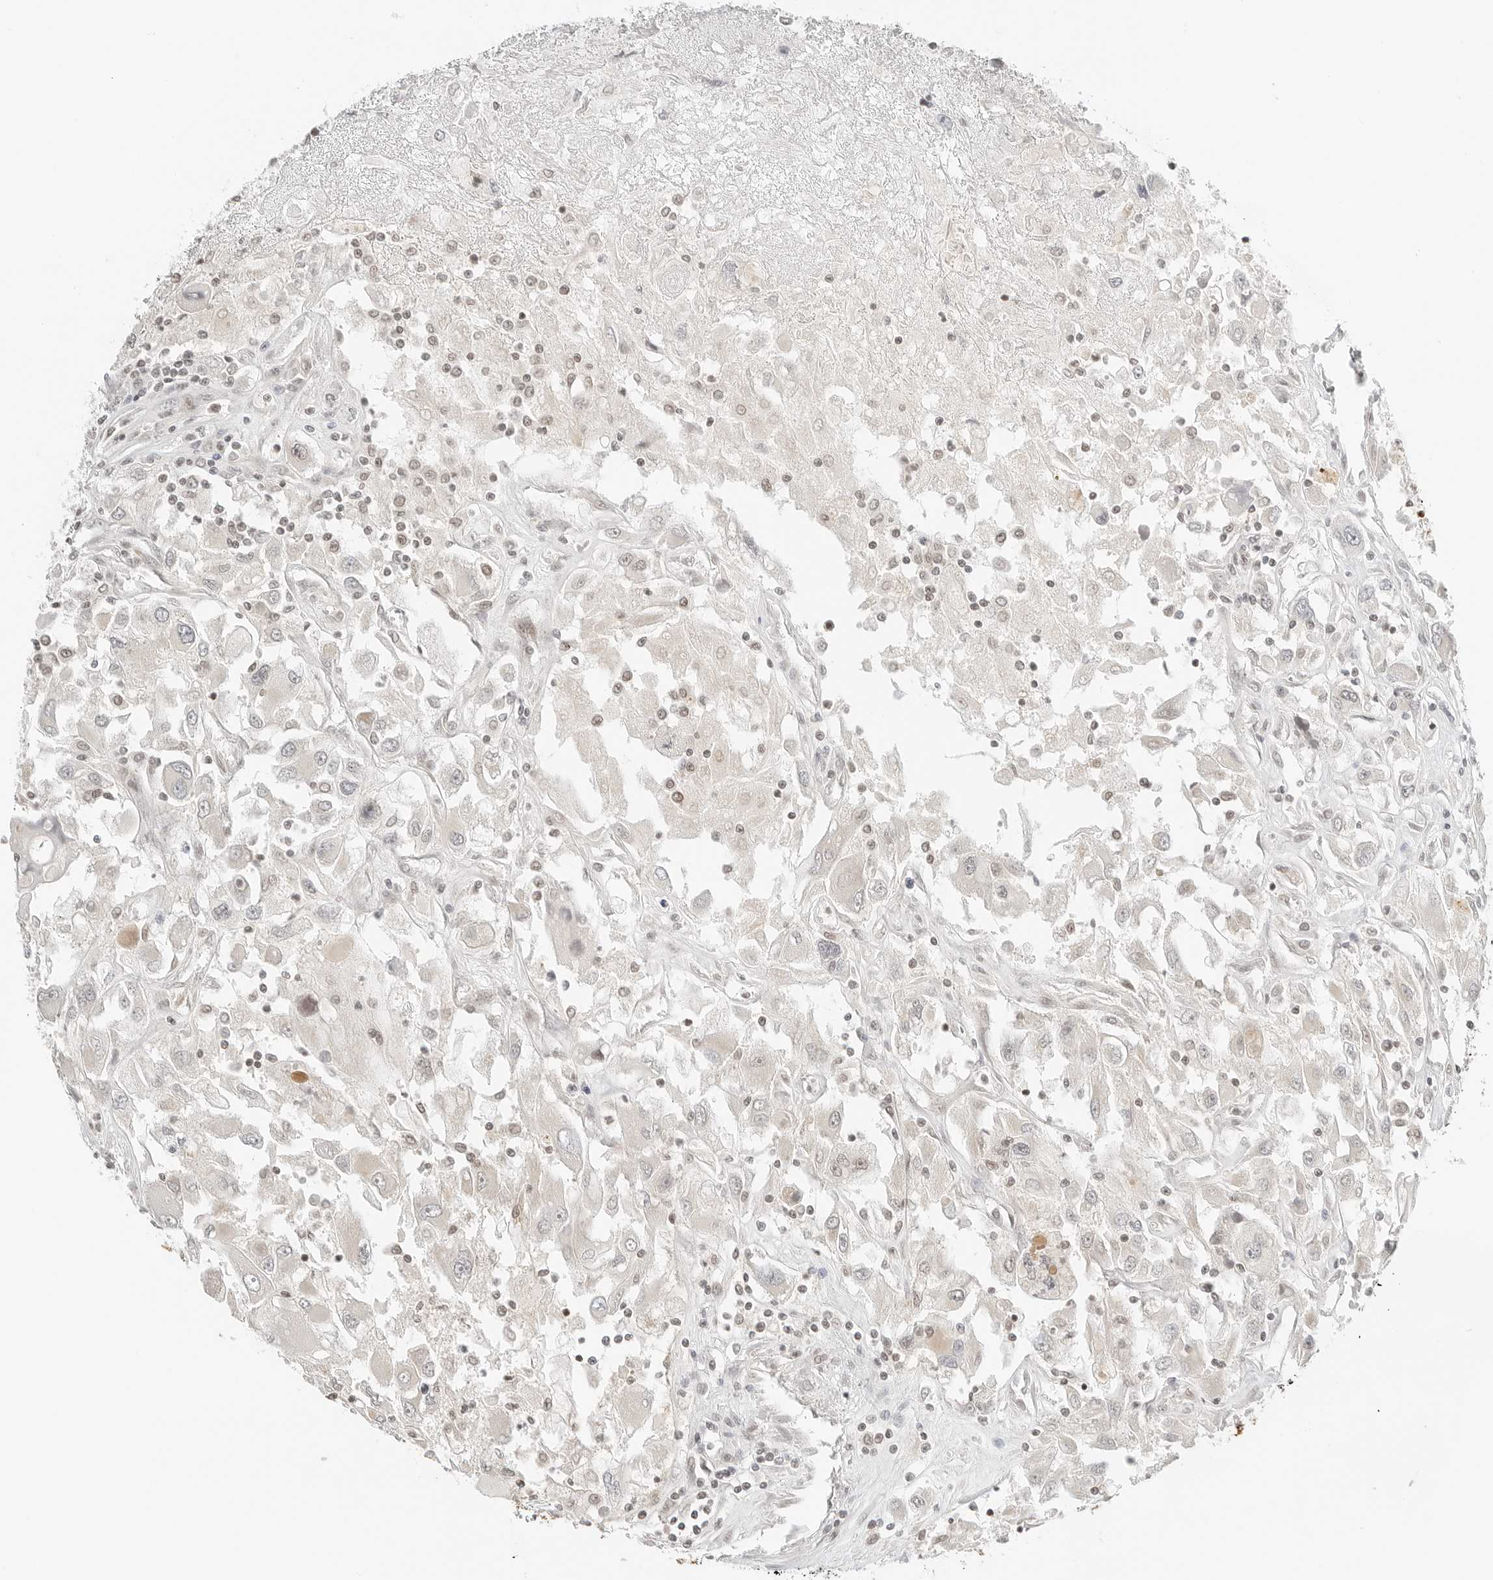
{"staining": {"intensity": "negative", "quantity": "none", "location": "none"}, "tissue": "renal cancer", "cell_type": "Tumor cells", "image_type": "cancer", "snomed": [{"axis": "morphology", "description": "Adenocarcinoma, NOS"}, {"axis": "topography", "description": "Kidney"}], "caption": "Renal adenocarcinoma was stained to show a protein in brown. There is no significant staining in tumor cells.", "gene": "CRTC2", "patient": {"sex": "female", "age": 52}}